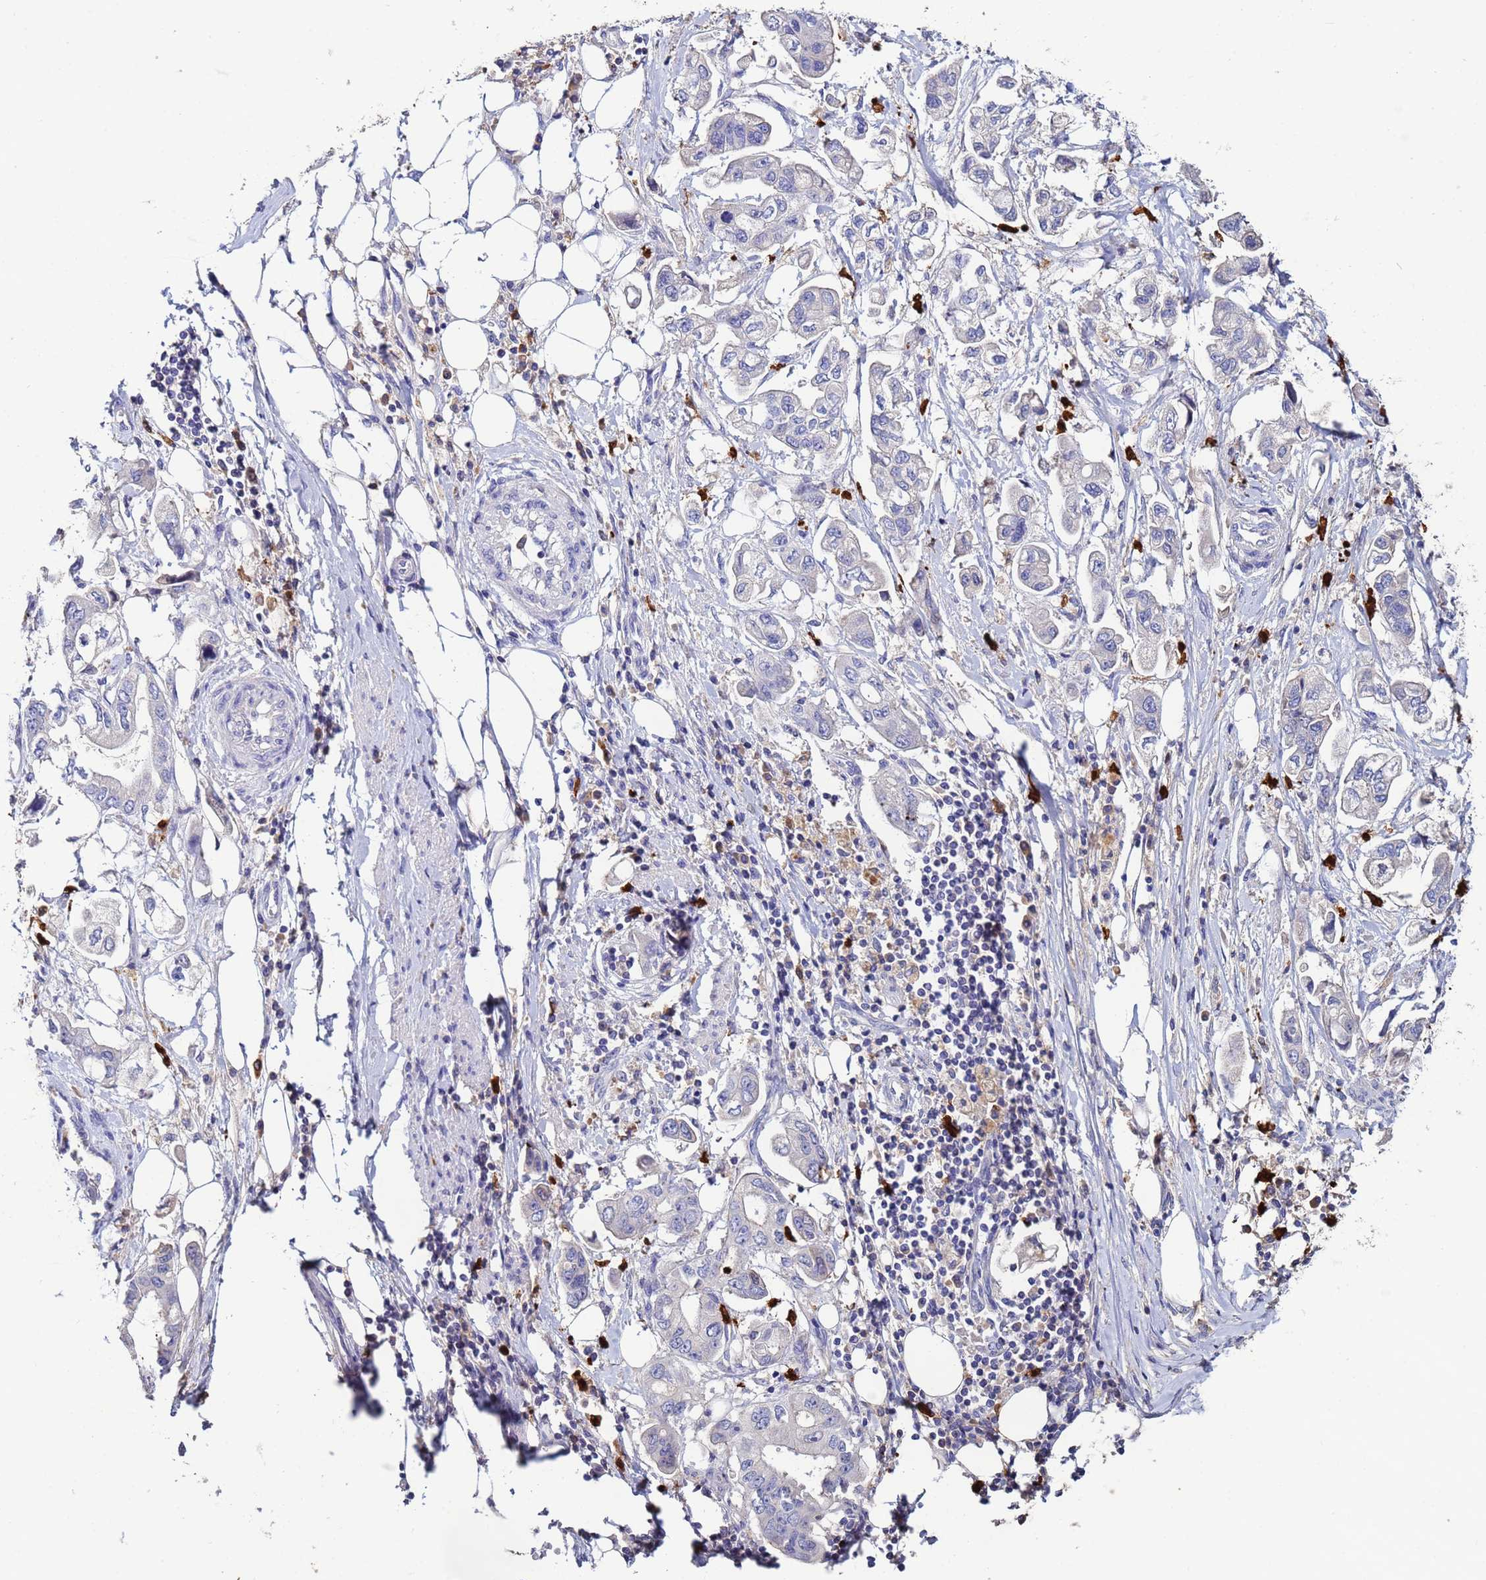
{"staining": {"intensity": "negative", "quantity": "none", "location": "none"}, "tissue": "stomach cancer", "cell_type": "Tumor cells", "image_type": "cancer", "snomed": [{"axis": "morphology", "description": "Adenocarcinoma, NOS"}, {"axis": "topography", "description": "Stomach"}], "caption": "A high-resolution histopathology image shows immunohistochemistry staining of stomach cancer, which shows no significant staining in tumor cells.", "gene": "TUBAL3", "patient": {"sex": "male", "age": 62}}